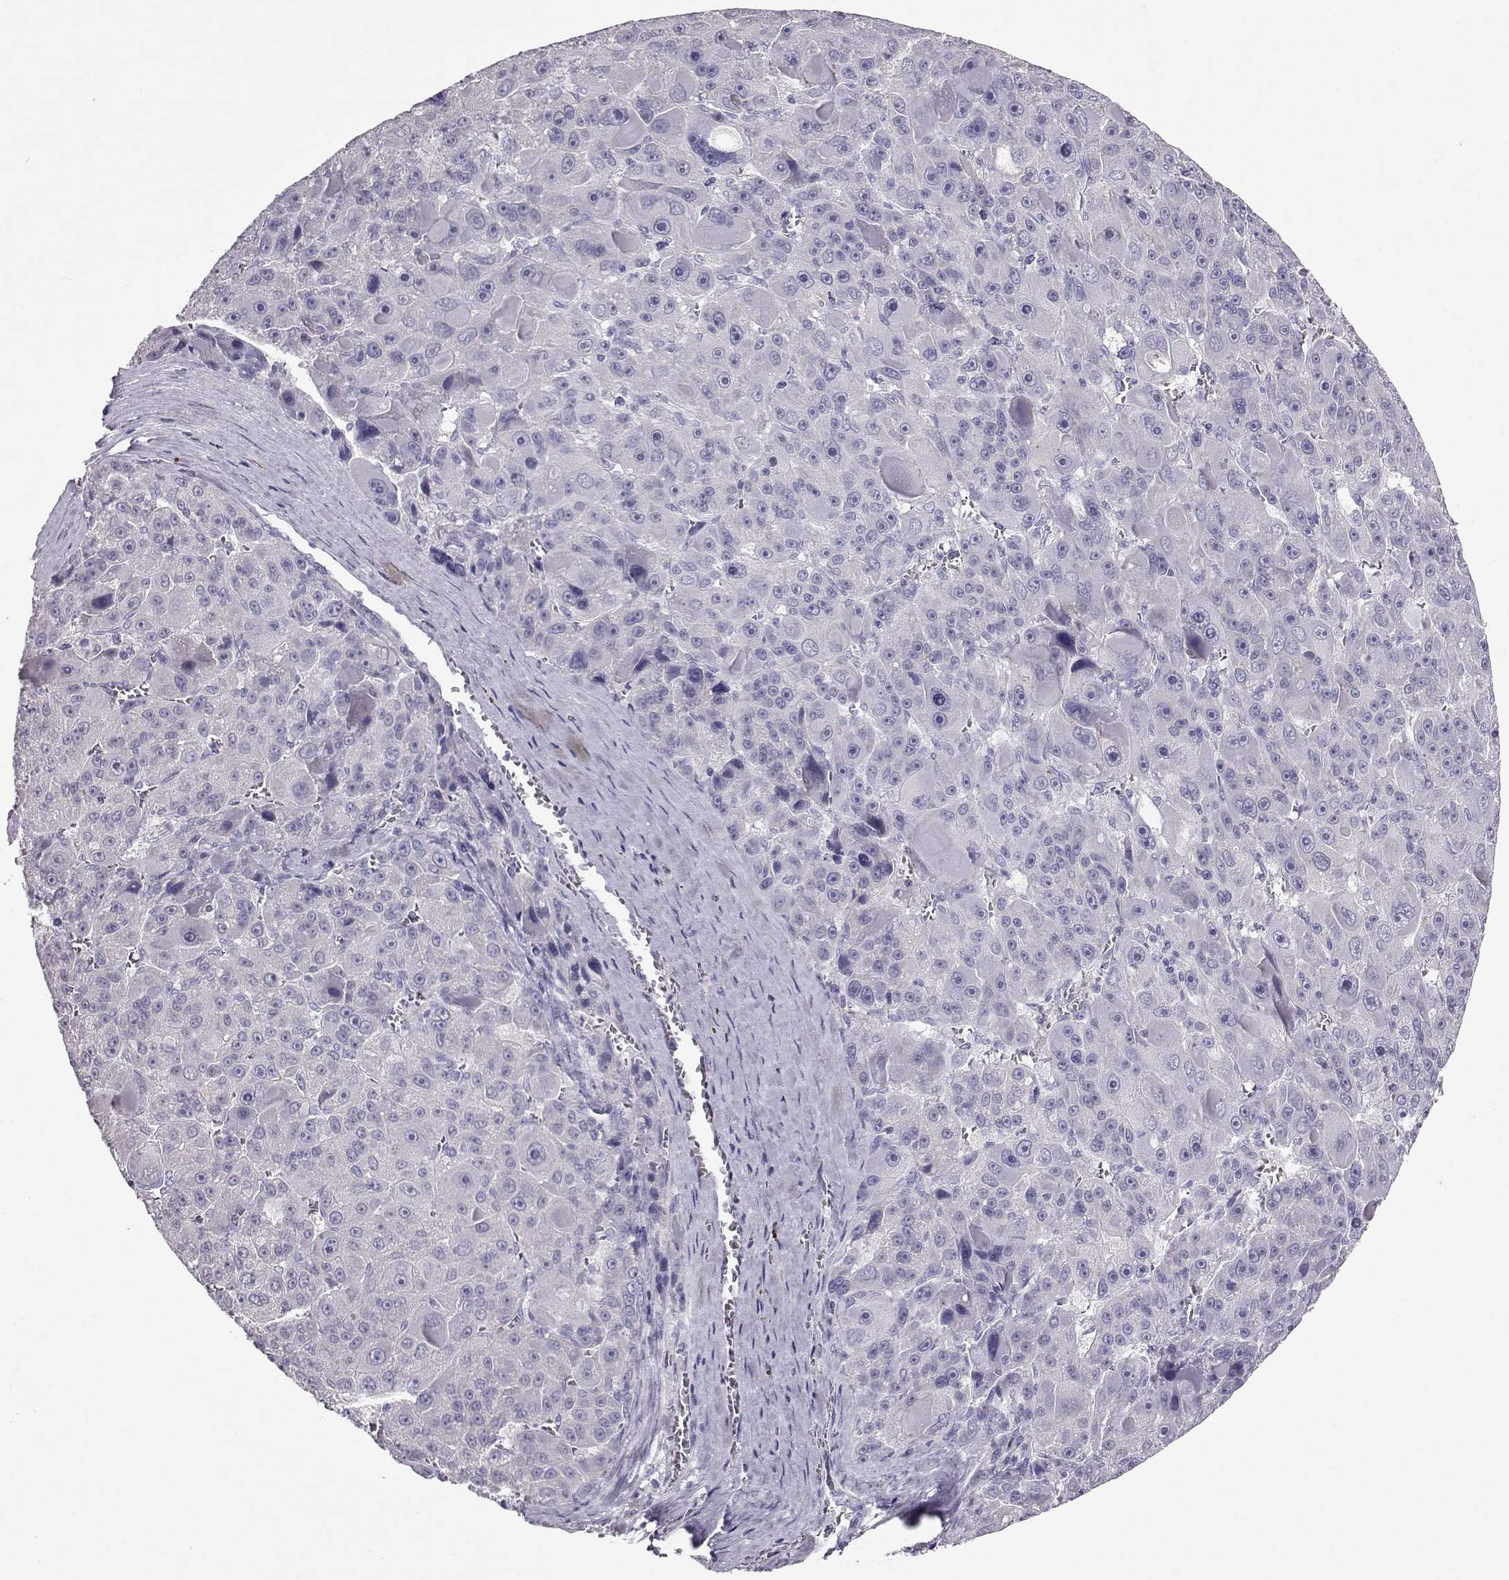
{"staining": {"intensity": "negative", "quantity": "none", "location": "none"}, "tissue": "liver cancer", "cell_type": "Tumor cells", "image_type": "cancer", "snomed": [{"axis": "morphology", "description": "Carcinoma, Hepatocellular, NOS"}, {"axis": "topography", "description": "Liver"}], "caption": "The image displays no staining of tumor cells in liver cancer.", "gene": "RD3", "patient": {"sex": "male", "age": 76}}